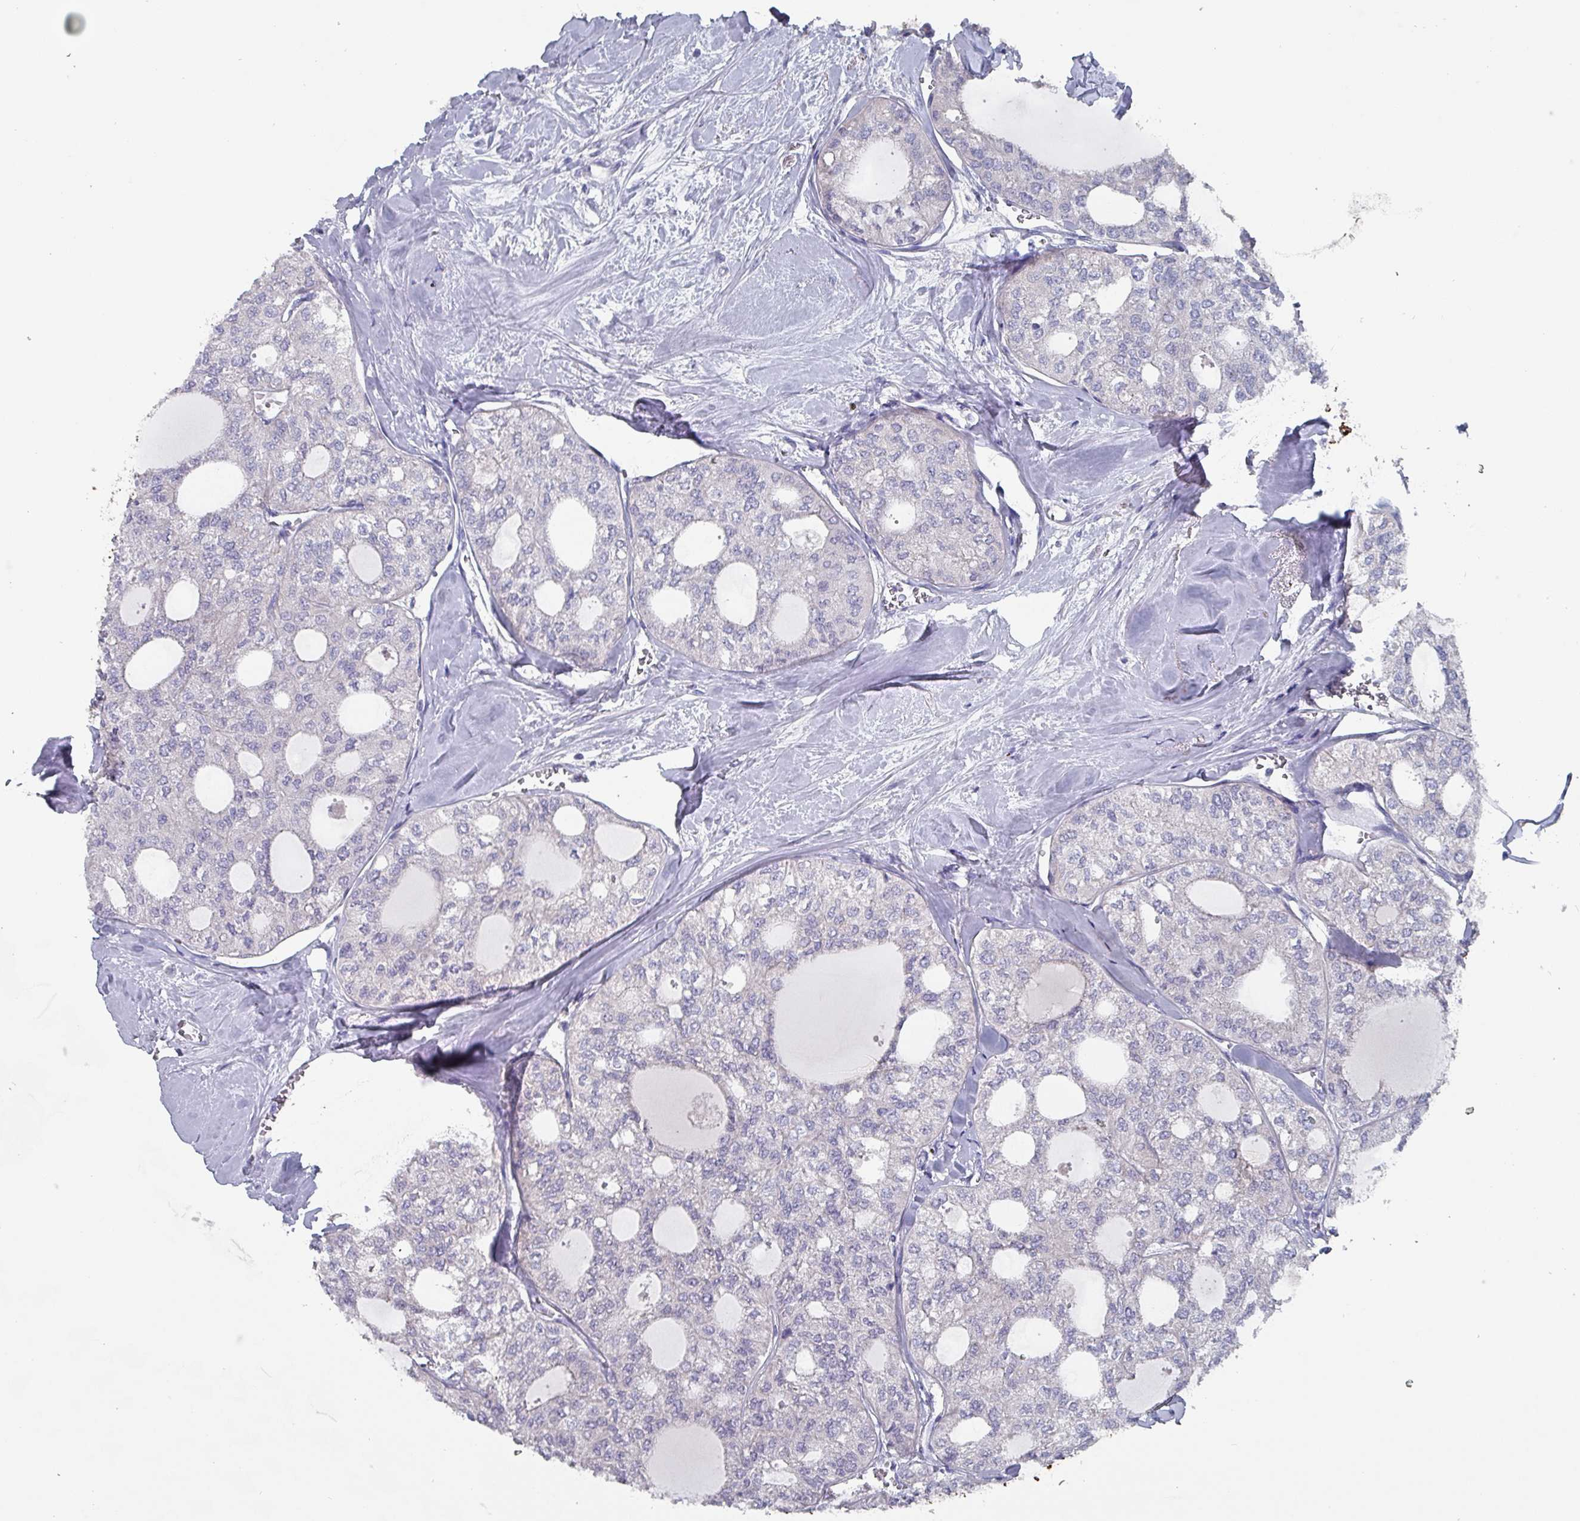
{"staining": {"intensity": "negative", "quantity": "none", "location": "none"}, "tissue": "thyroid cancer", "cell_type": "Tumor cells", "image_type": "cancer", "snomed": [{"axis": "morphology", "description": "Follicular adenoma carcinoma, NOS"}, {"axis": "topography", "description": "Thyroid gland"}], "caption": "Follicular adenoma carcinoma (thyroid) was stained to show a protein in brown. There is no significant positivity in tumor cells.", "gene": "DRD5", "patient": {"sex": "male", "age": 75}}